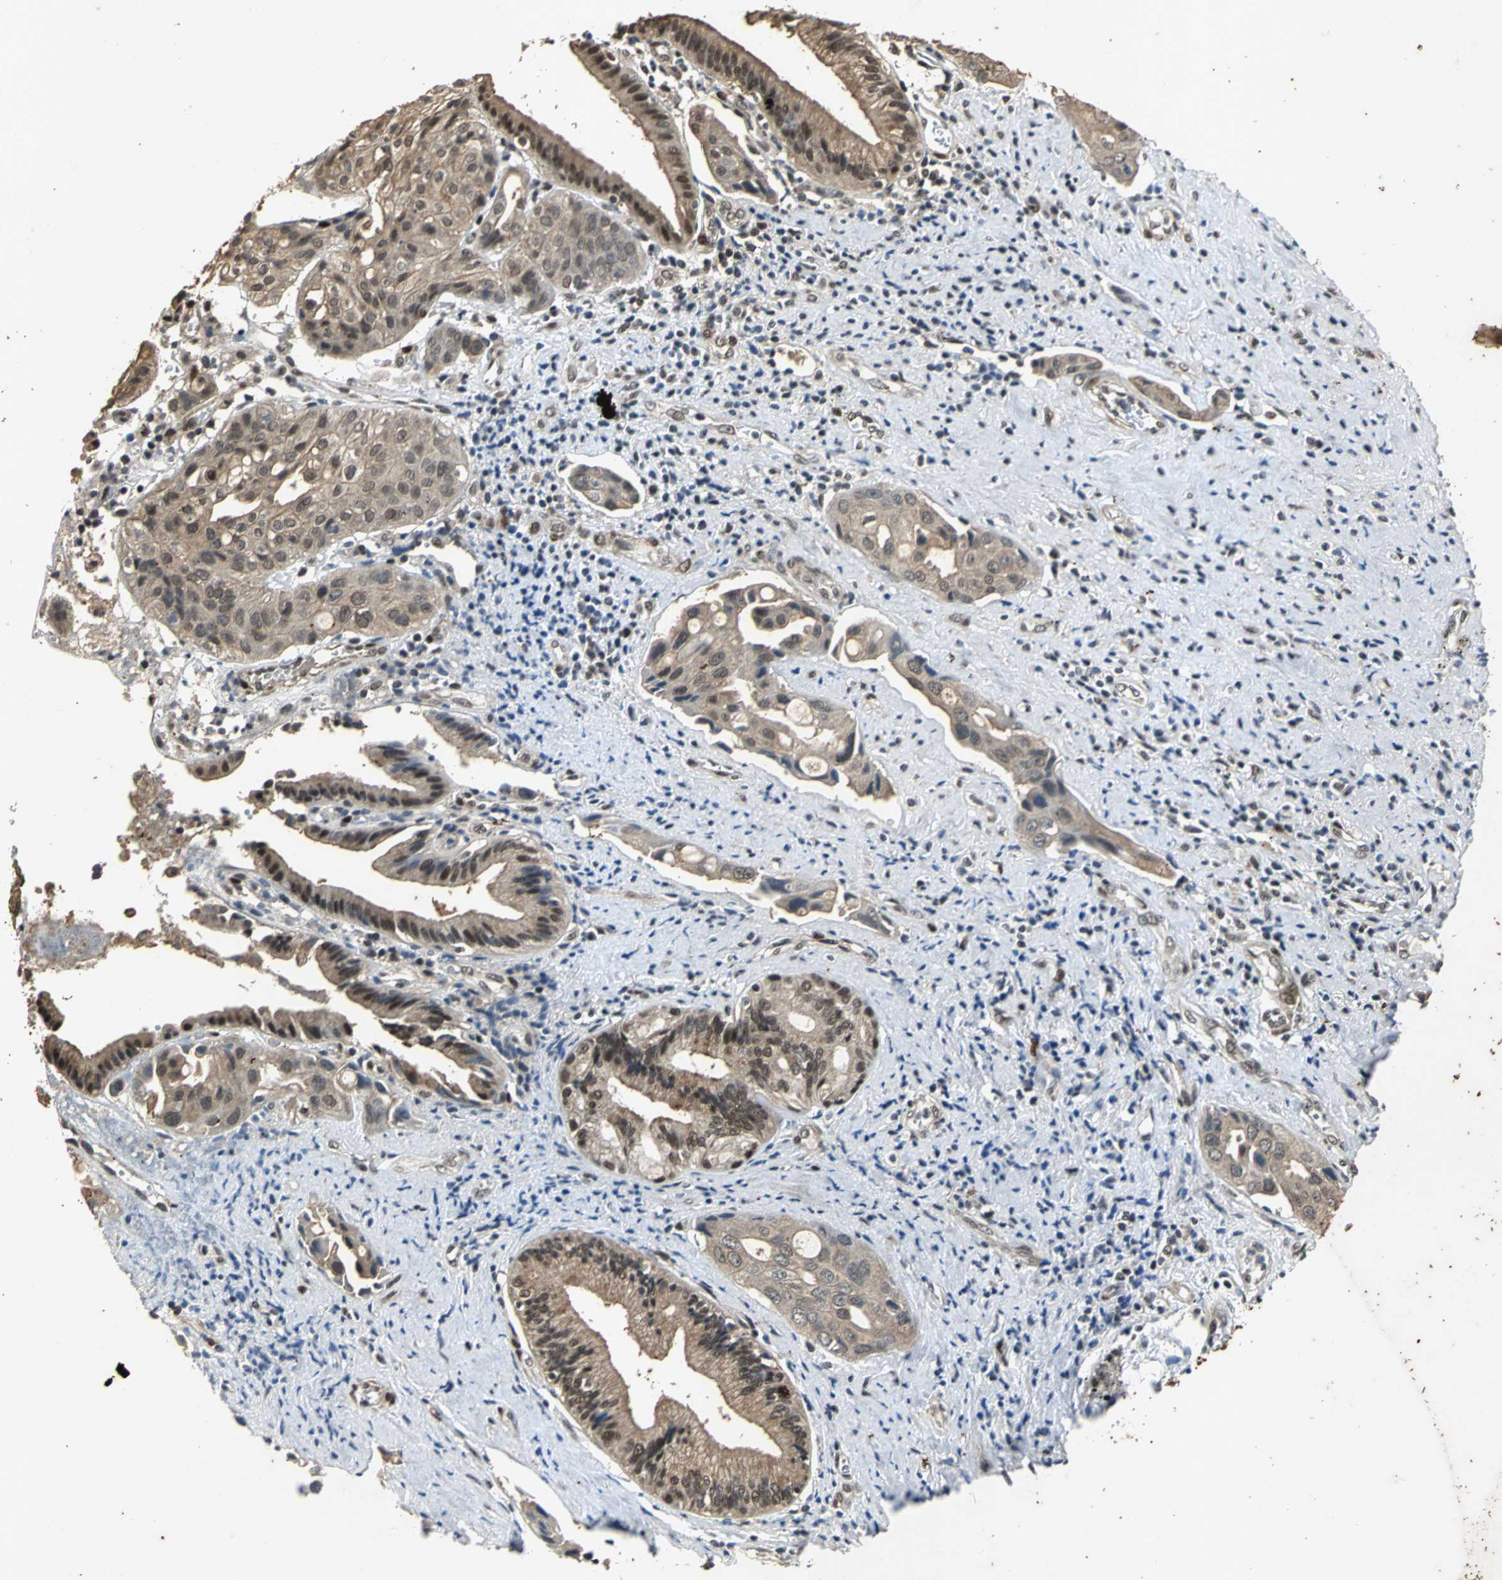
{"staining": {"intensity": "moderate", "quantity": ">75%", "location": "cytoplasmic/membranous"}, "tissue": "pancreatic cancer", "cell_type": "Tumor cells", "image_type": "cancer", "snomed": [{"axis": "morphology", "description": "Adenocarcinoma, NOS"}, {"axis": "topography", "description": "Pancreas"}], "caption": "Pancreatic cancer (adenocarcinoma) was stained to show a protein in brown. There is medium levels of moderate cytoplasmic/membranous expression in about >75% of tumor cells.", "gene": "NOTCH3", "patient": {"sex": "female", "age": 60}}